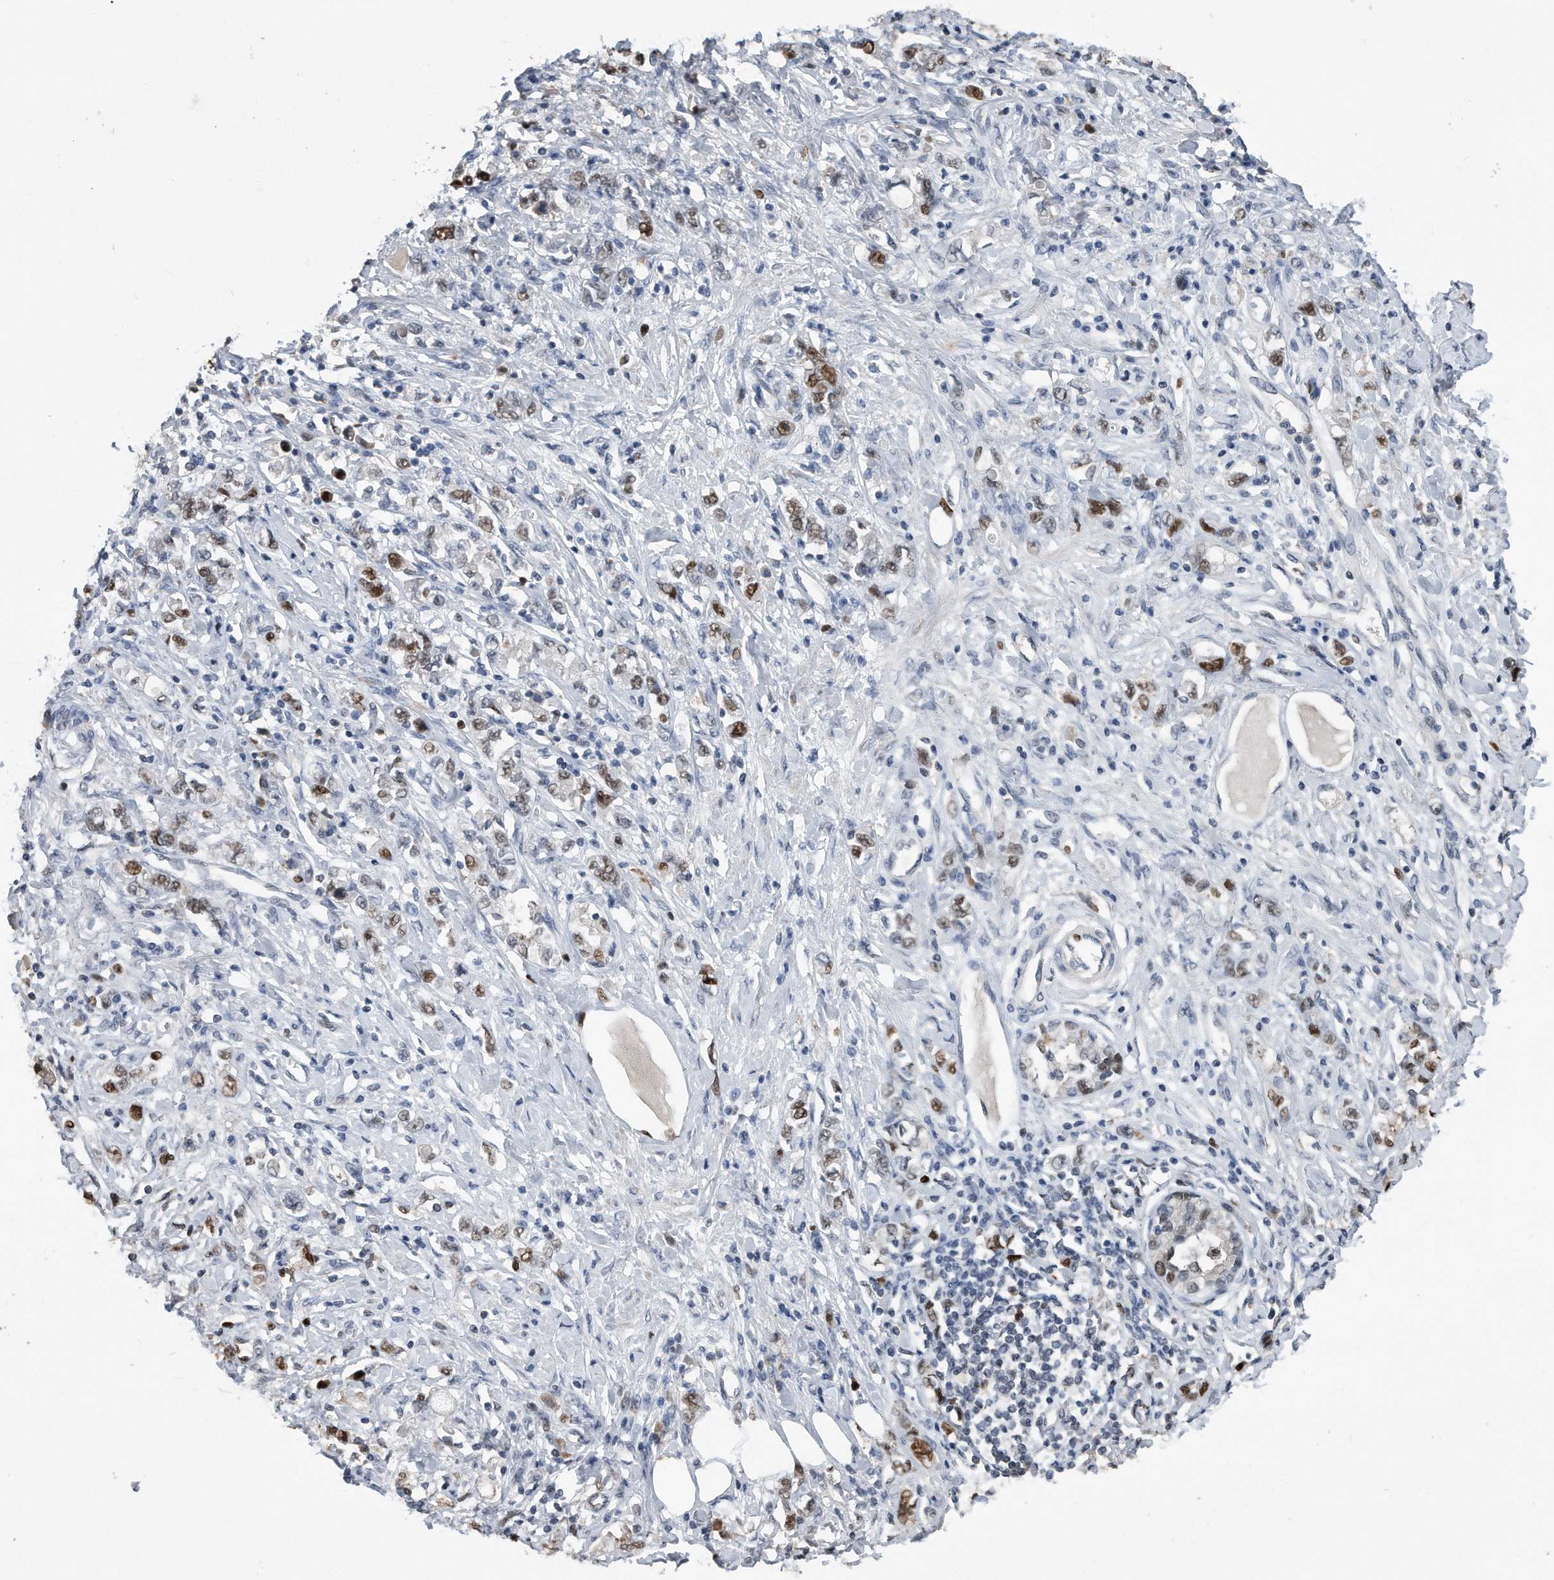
{"staining": {"intensity": "strong", "quantity": "<25%", "location": "nuclear"}, "tissue": "stomach cancer", "cell_type": "Tumor cells", "image_type": "cancer", "snomed": [{"axis": "morphology", "description": "Adenocarcinoma, NOS"}, {"axis": "topography", "description": "Stomach"}], "caption": "Protein staining shows strong nuclear staining in approximately <25% of tumor cells in stomach cancer. Nuclei are stained in blue.", "gene": "PCNA", "patient": {"sex": "female", "age": 76}}